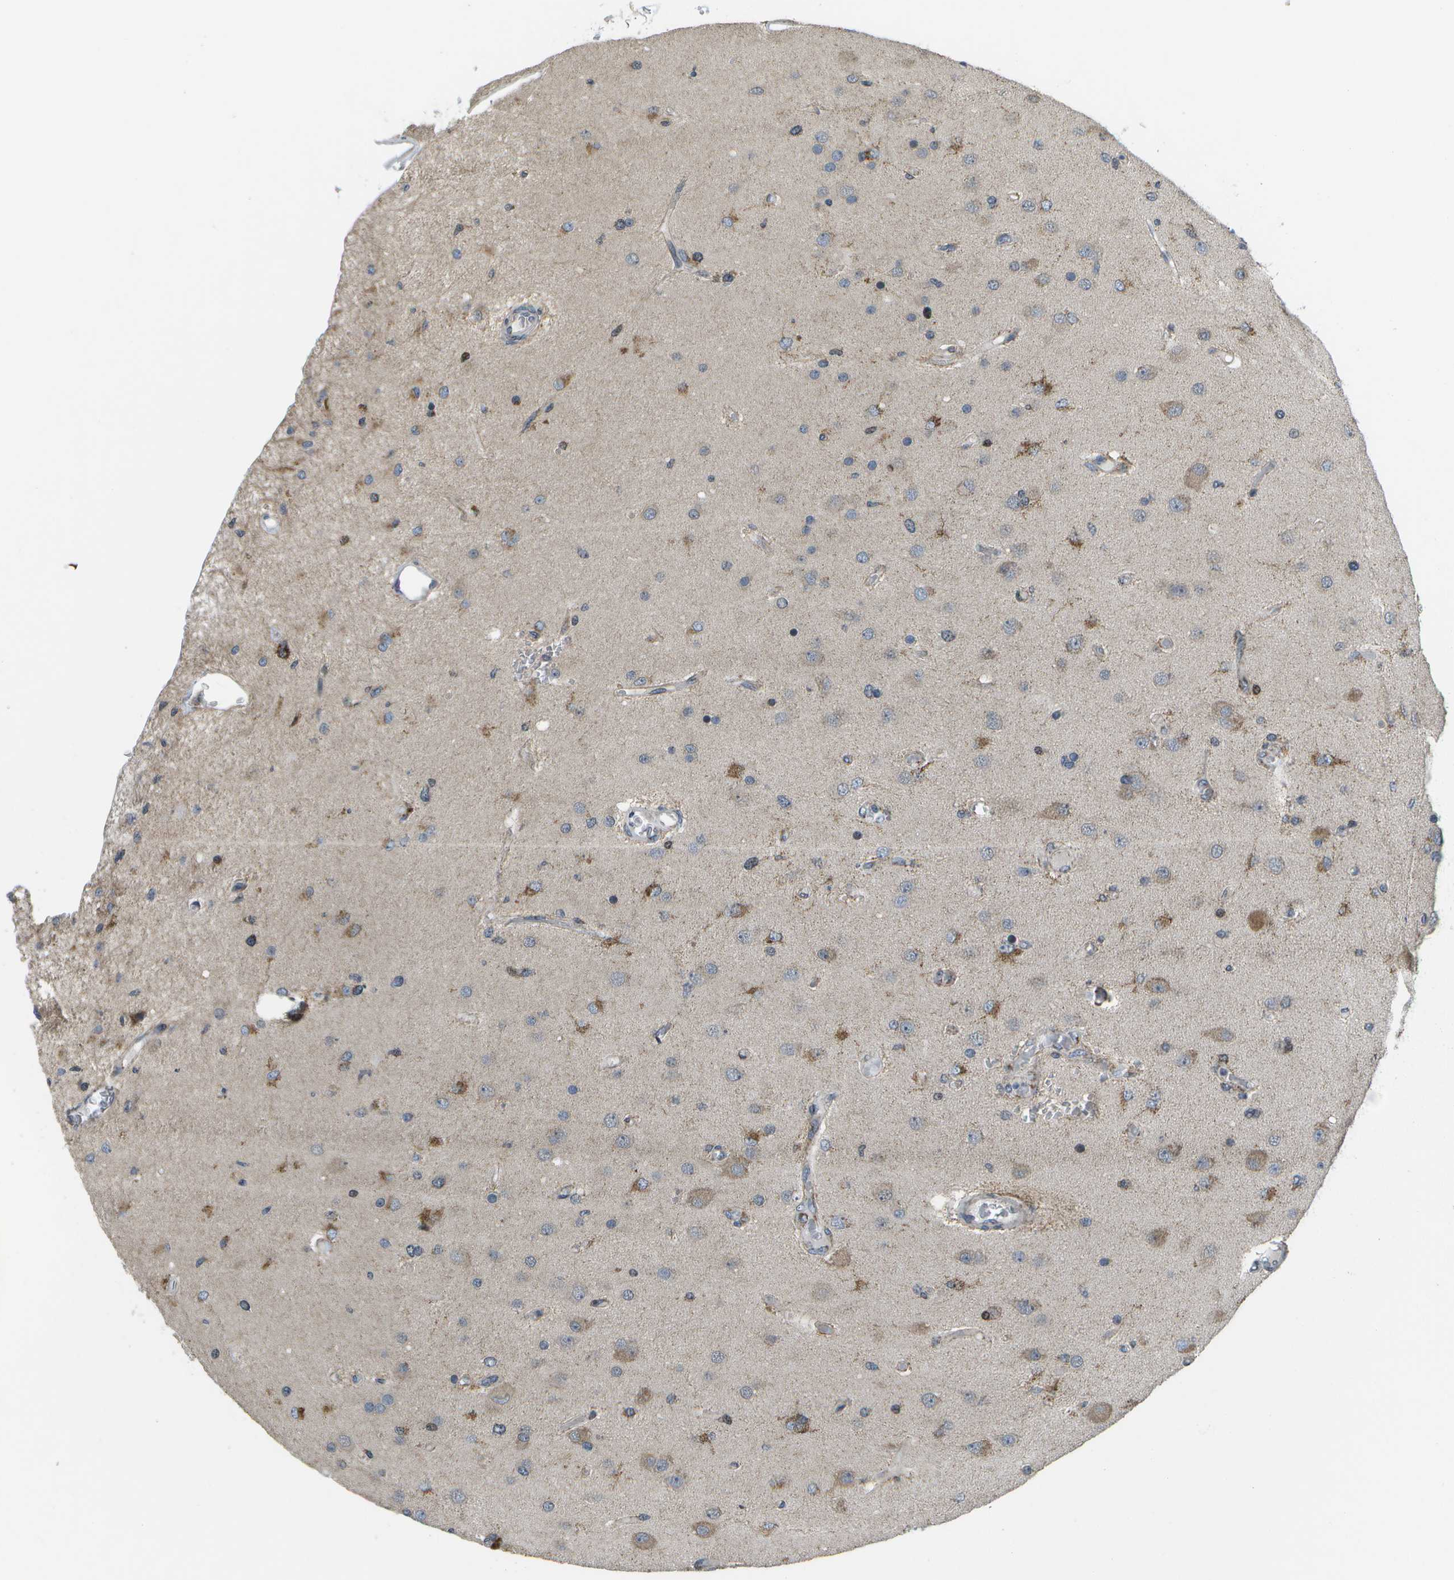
{"staining": {"intensity": "moderate", "quantity": "<25%", "location": "cytoplasmic/membranous"}, "tissue": "glioma", "cell_type": "Tumor cells", "image_type": "cancer", "snomed": [{"axis": "morphology", "description": "Normal tissue, NOS"}, {"axis": "morphology", "description": "Glioma, malignant, High grade"}, {"axis": "topography", "description": "Cerebral cortex"}], "caption": "Malignant glioma (high-grade) stained with a protein marker exhibits moderate staining in tumor cells.", "gene": "HADHA", "patient": {"sex": "male", "age": 77}}